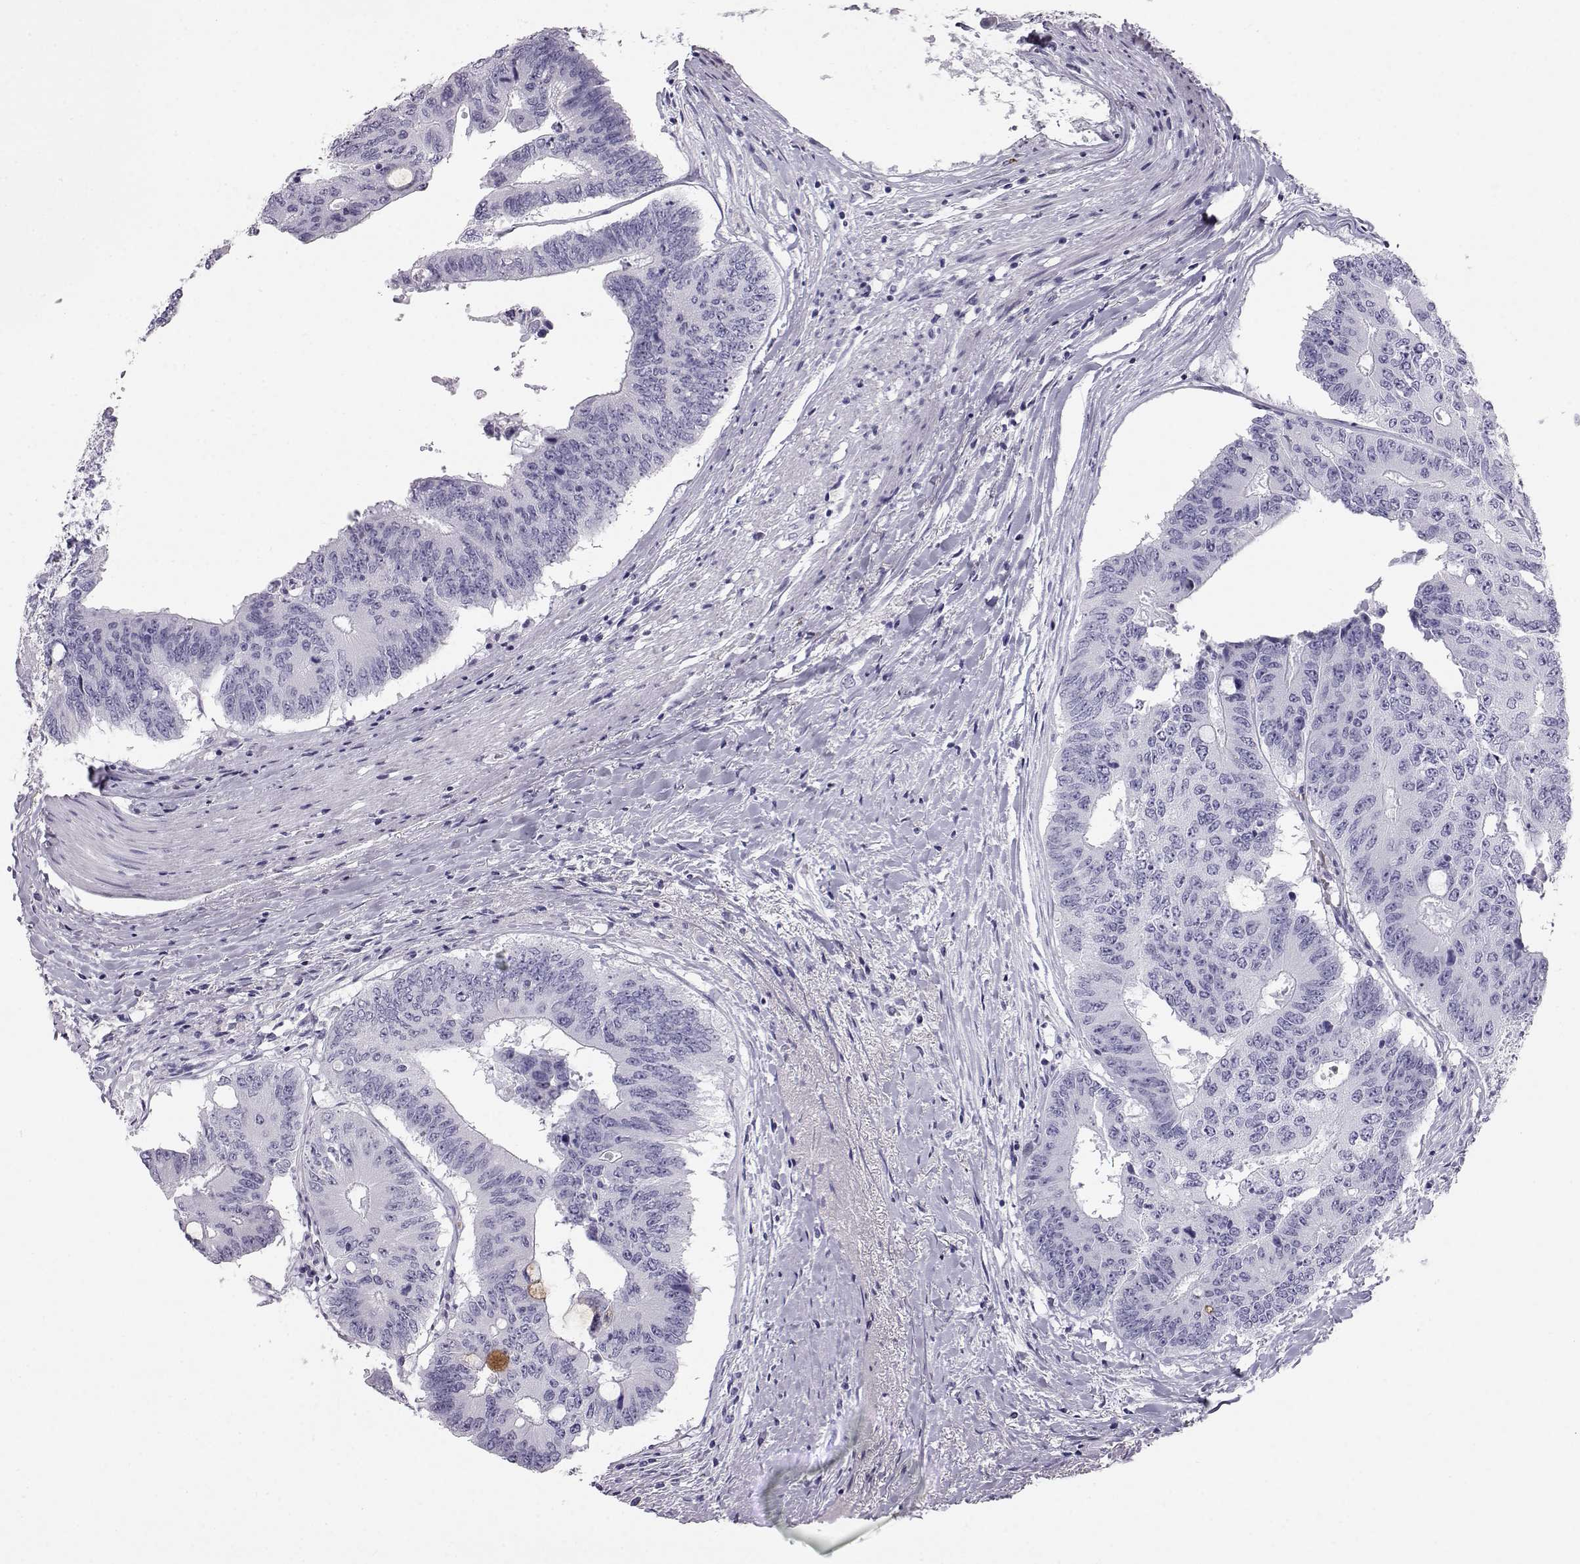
{"staining": {"intensity": "negative", "quantity": "none", "location": "none"}, "tissue": "colorectal cancer", "cell_type": "Tumor cells", "image_type": "cancer", "snomed": [{"axis": "morphology", "description": "Adenocarcinoma, NOS"}, {"axis": "topography", "description": "Rectum"}], "caption": "Micrograph shows no significant protein staining in tumor cells of adenocarcinoma (colorectal).", "gene": "ITLN2", "patient": {"sex": "male", "age": 59}}